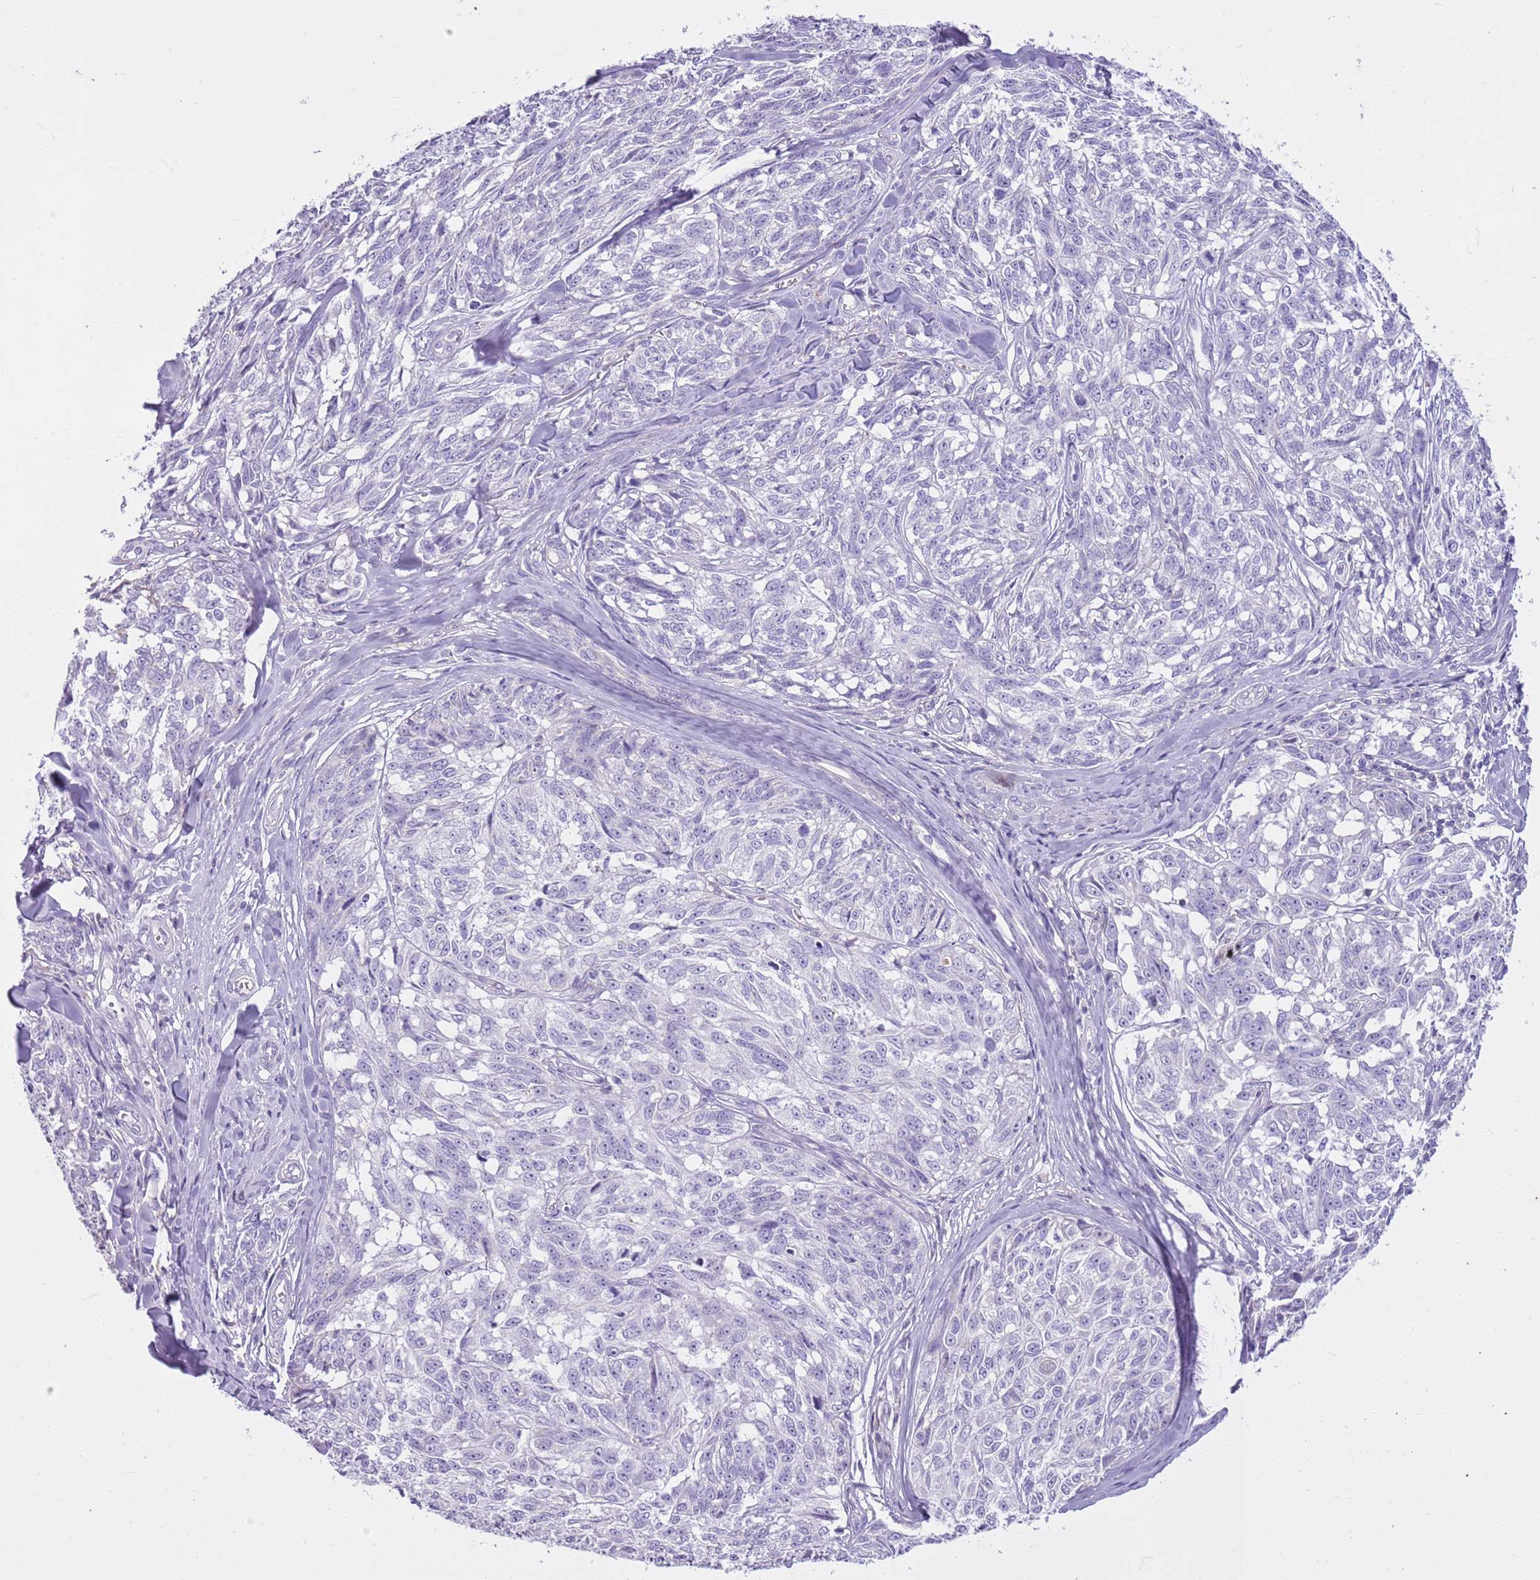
{"staining": {"intensity": "negative", "quantity": "none", "location": "none"}, "tissue": "melanoma", "cell_type": "Tumor cells", "image_type": "cancer", "snomed": [{"axis": "morphology", "description": "Normal tissue, NOS"}, {"axis": "morphology", "description": "Malignant melanoma, NOS"}, {"axis": "topography", "description": "Skin"}], "caption": "Malignant melanoma stained for a protein using immunohistochemistry demonstrates no staining tumor cells.", "gene": "CNPPD1", "patient": {"sex": "female", "age": 64}}